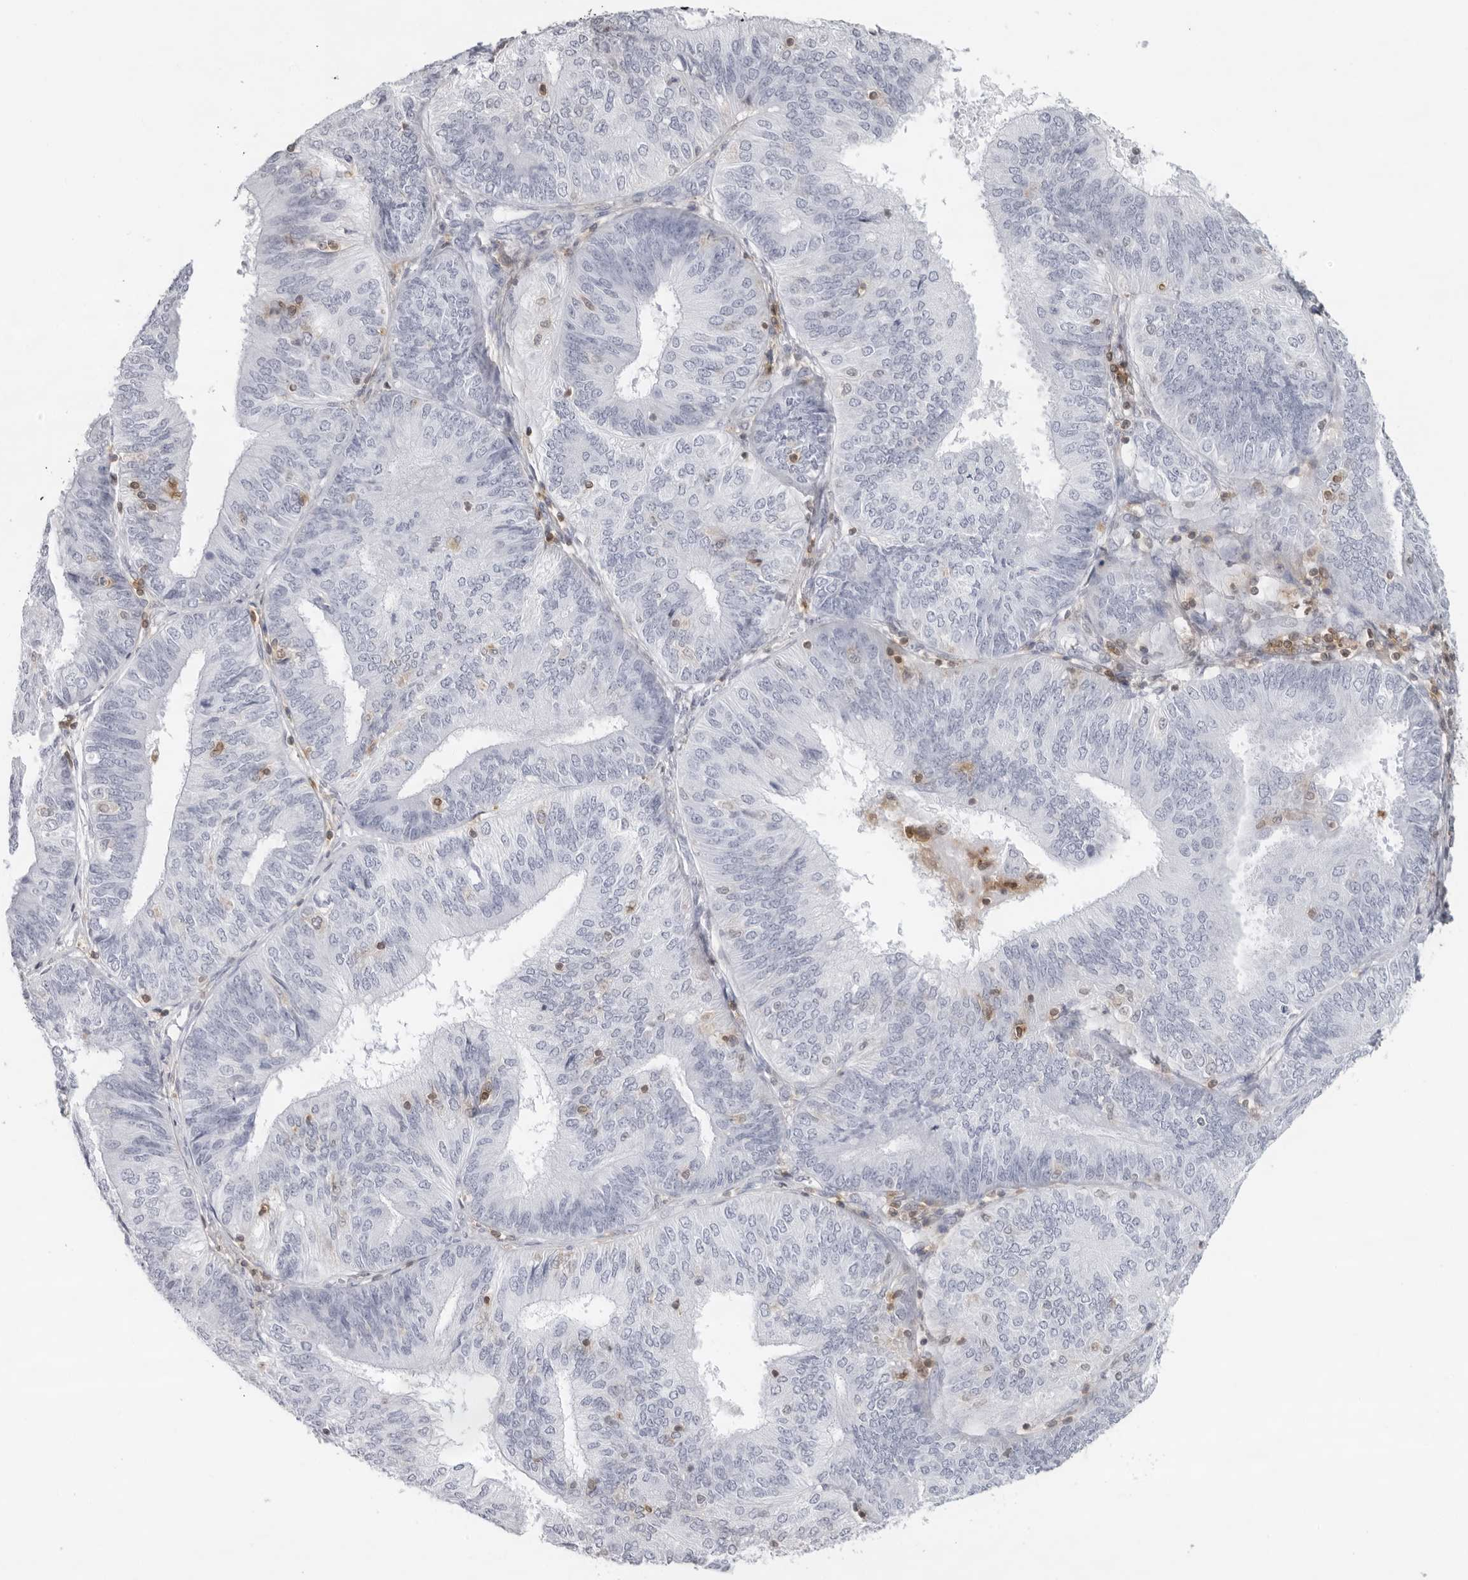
{"staining": {"intensity": "negative", "quantity": "none", "location": "none"}, "tissue": "endometrial cancer", "cell_type": "Tumor cells", "image_type": "cancer", "snomed": [{"axis": "morphology", "description": "Adenocarcinoma, NOS"}, {"axis": "topography", "description": "Endometrium"}], "caption": "Photomicrograph shows no significant protein positivity in tumor cells of endometrial cancer (adenocarcinoma). (Immunohistochemistry (ihc), brightfield microscopy, high magnification).", "gene": "FMNL1", "patient": {"sex": "female", "age": 58}}